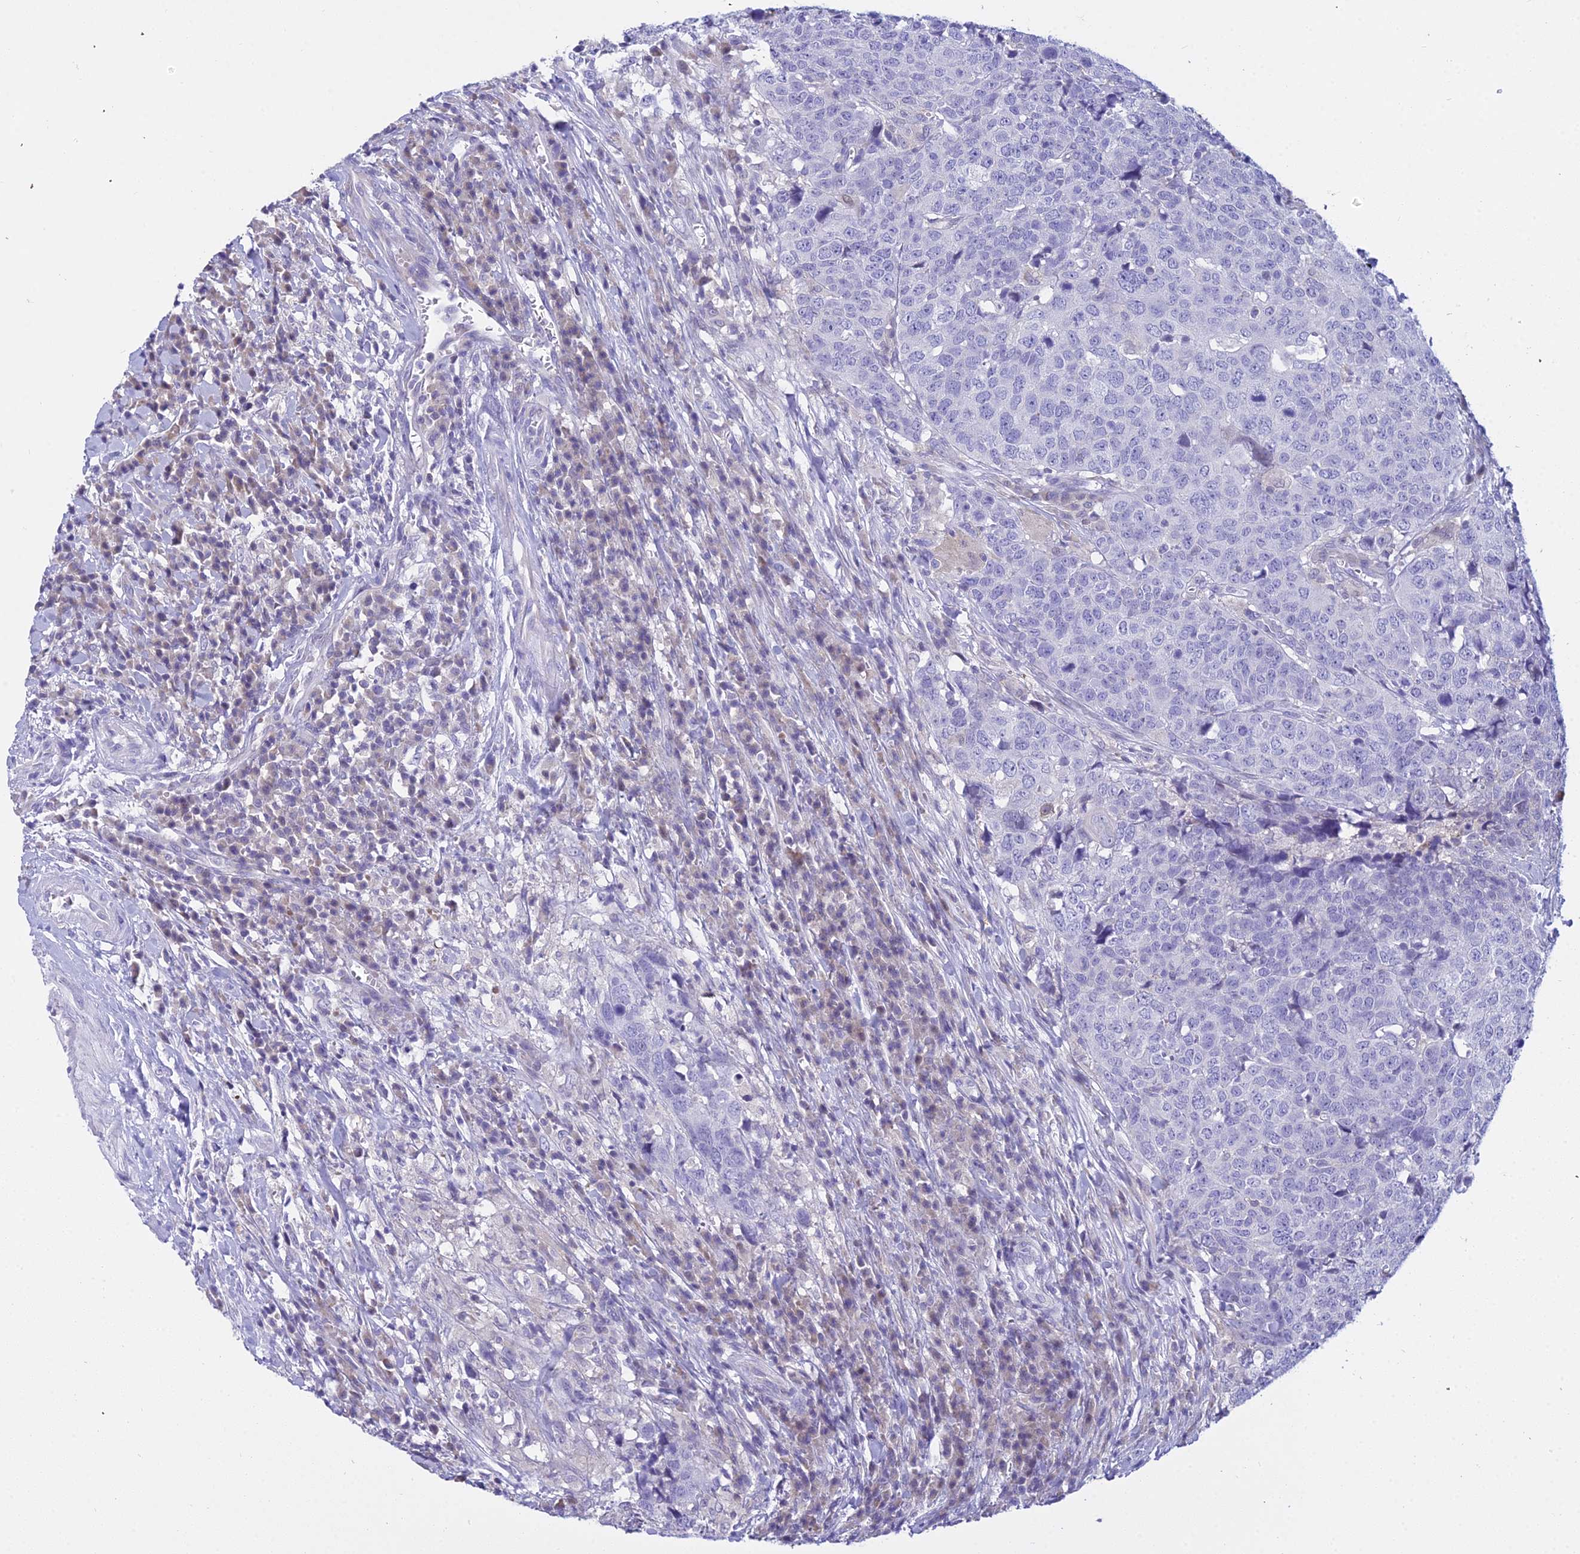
{"staining": {"intensity": "negative", "quantity": "none", "location": "none"}, "tissue": "head and neck cancer", "cell_type": "Tumor cells", "image_type": "cancer", "snomed": [{"axis": "morphology", "description": "Squamous cell carcinoma, NOS"}, {"axis": "topography", "description": "Head-Neck"}], "caption": "IHC of human head and neck cancer exhibits no positivity in tumor cells.", "gene": "ZMIZ1", "patient": {"sex": "male", "age": 66}}